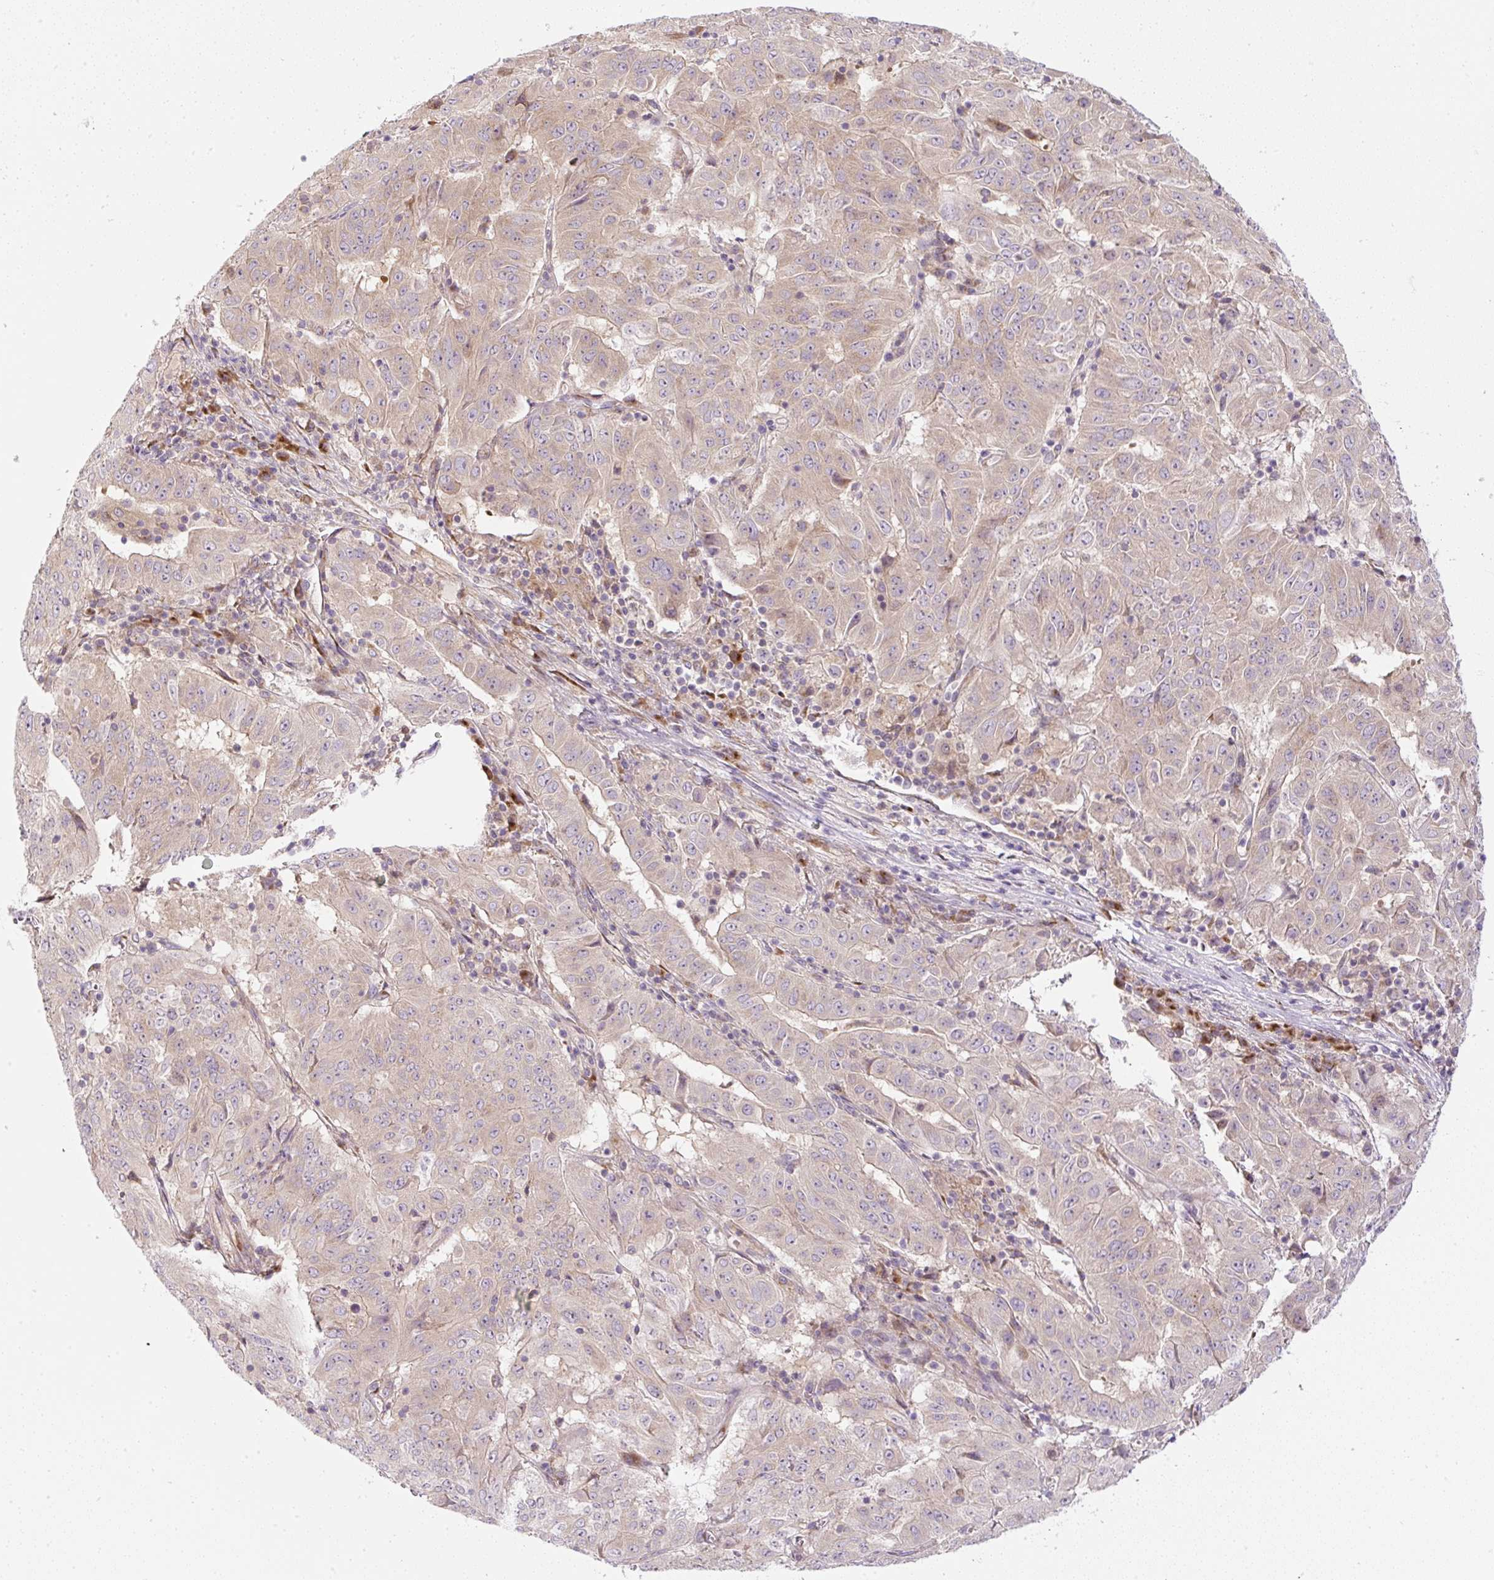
{"staining": {"intensity": "weak", "quantity": "25%-75%", "location": "cytoplasmic/membranous"}, "tissue": "pancreatic cancer", "cell_type": "Tumor cells", "image_type": "cancer", "snomed": [{"axis": "morphology", "description": "Adenocarcinoma, NOS"}, {"axis": "topography", "description": "Pancreas"}], "caption": "Tumor cells reveal low levels of weak cytoplasmic/membranous positivity in about 25%-75% of cells in pancreatic cancer (adenocarcinoma). The staining is performed using DAB brown chromogen to label protein expression. The nuclei are counter-stained blue using hematoxylin.", "gene": "MLX", "patient": {"sex": "male", "age": 63}}